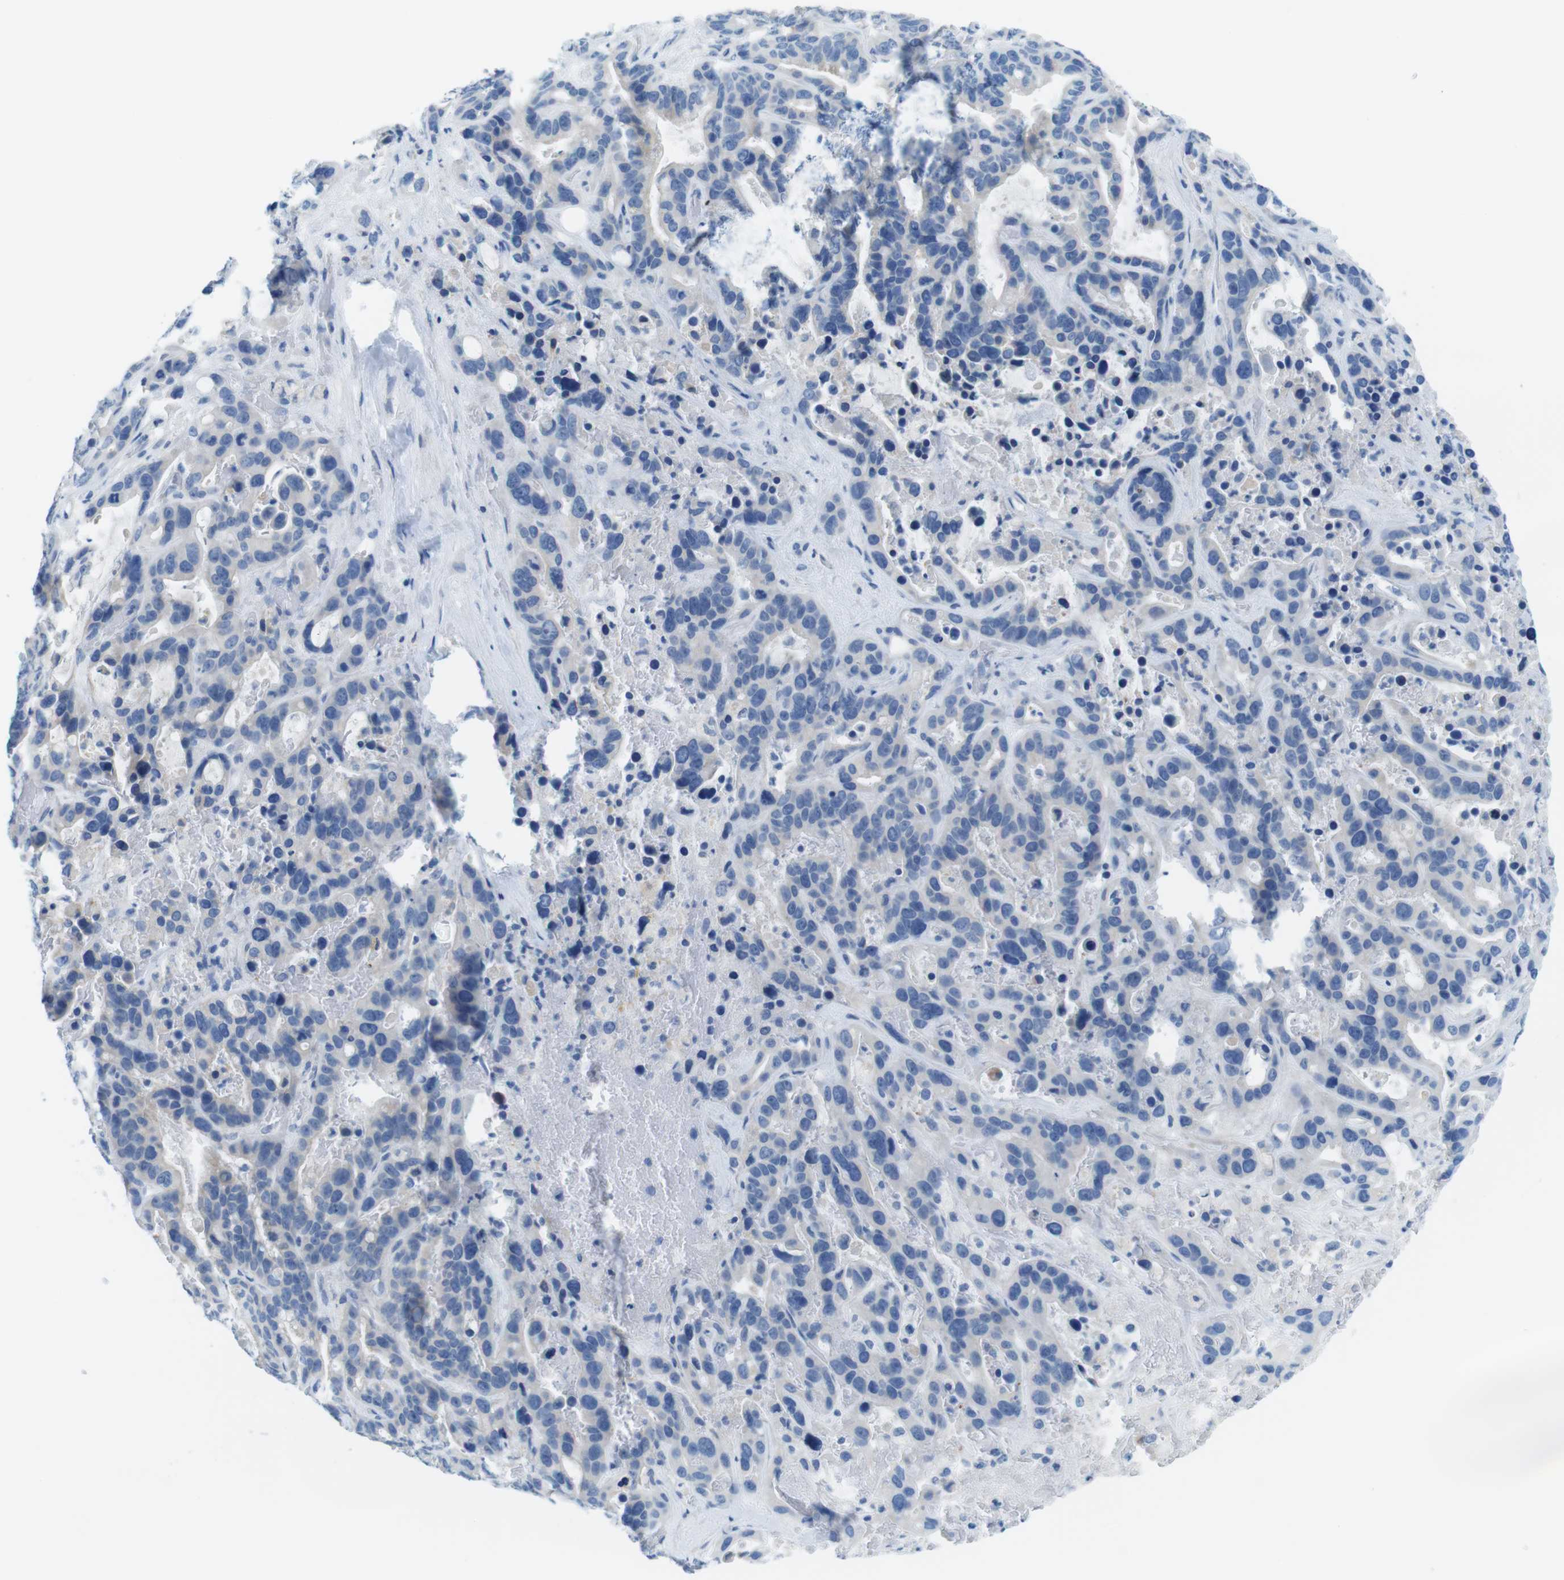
{"staining": {"intensity": "negative", "quantity": "none", "location": "none"}, "tissue": "liver cancer", "cell_type": "Tumor cells", "image_type": "cancer", "snomed": [{"axis": "morphology", "description": "Cholangiocarcinoma"}, {"axis": "topography", "description": "Liver"}], "caption": "Immunohistochemistry micrograph of human cholangiocarcinoma (liver) stained for a protein (brown), which displays no staining in tumor cells.", "gene": "GAP43", "patient": {"sex": "female", "age": 65}}